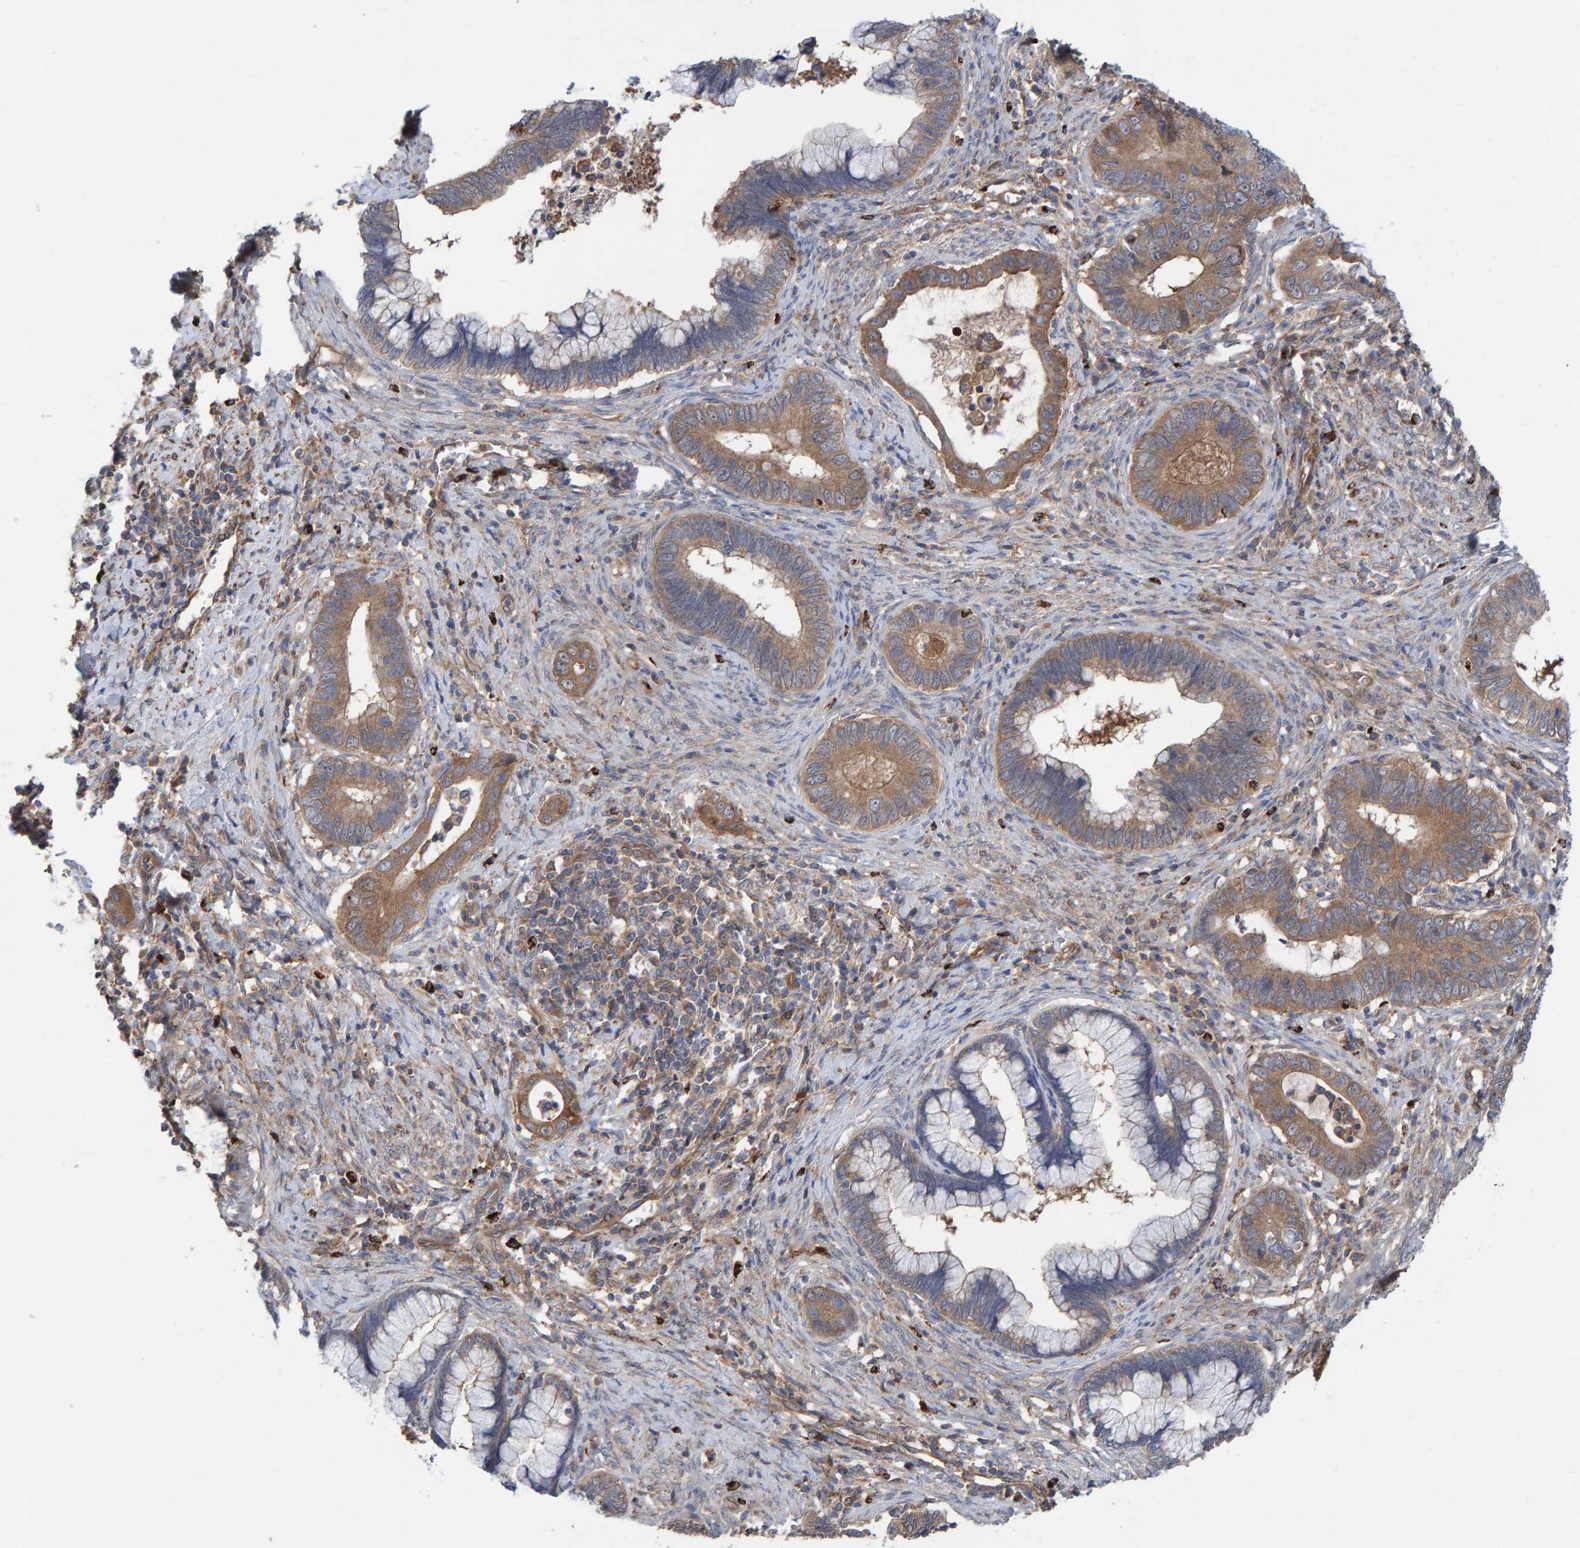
{"staining": {"intensity": "moderate", "quantity": ">75%", "location": "cytoplasmic/membranous"}, "tissue": "cervical cancer", "cell_type": "Tumor cells", "image_type": "cancer", "snomed": [{"axis": "morphology", "description": "Adenocarcinoma, NOS"}, {"axis": "topography", "description": "Cervix"}], "caption": "Adenocarcinoma (cervical) tissue reveals moderate cytoplasmic/membranous expression in about >75% of tumor cells, visualized by immunohistochemistry. The staining was performed using DAB (3,3'-diaminobenzidine) to visualize the protein expression in brown, while the nuclei were stained in blue with hematoxylin (Magnification: 20x).", "gene": "LRSAM1", "patient": {"sex": "female", "age": 44}}